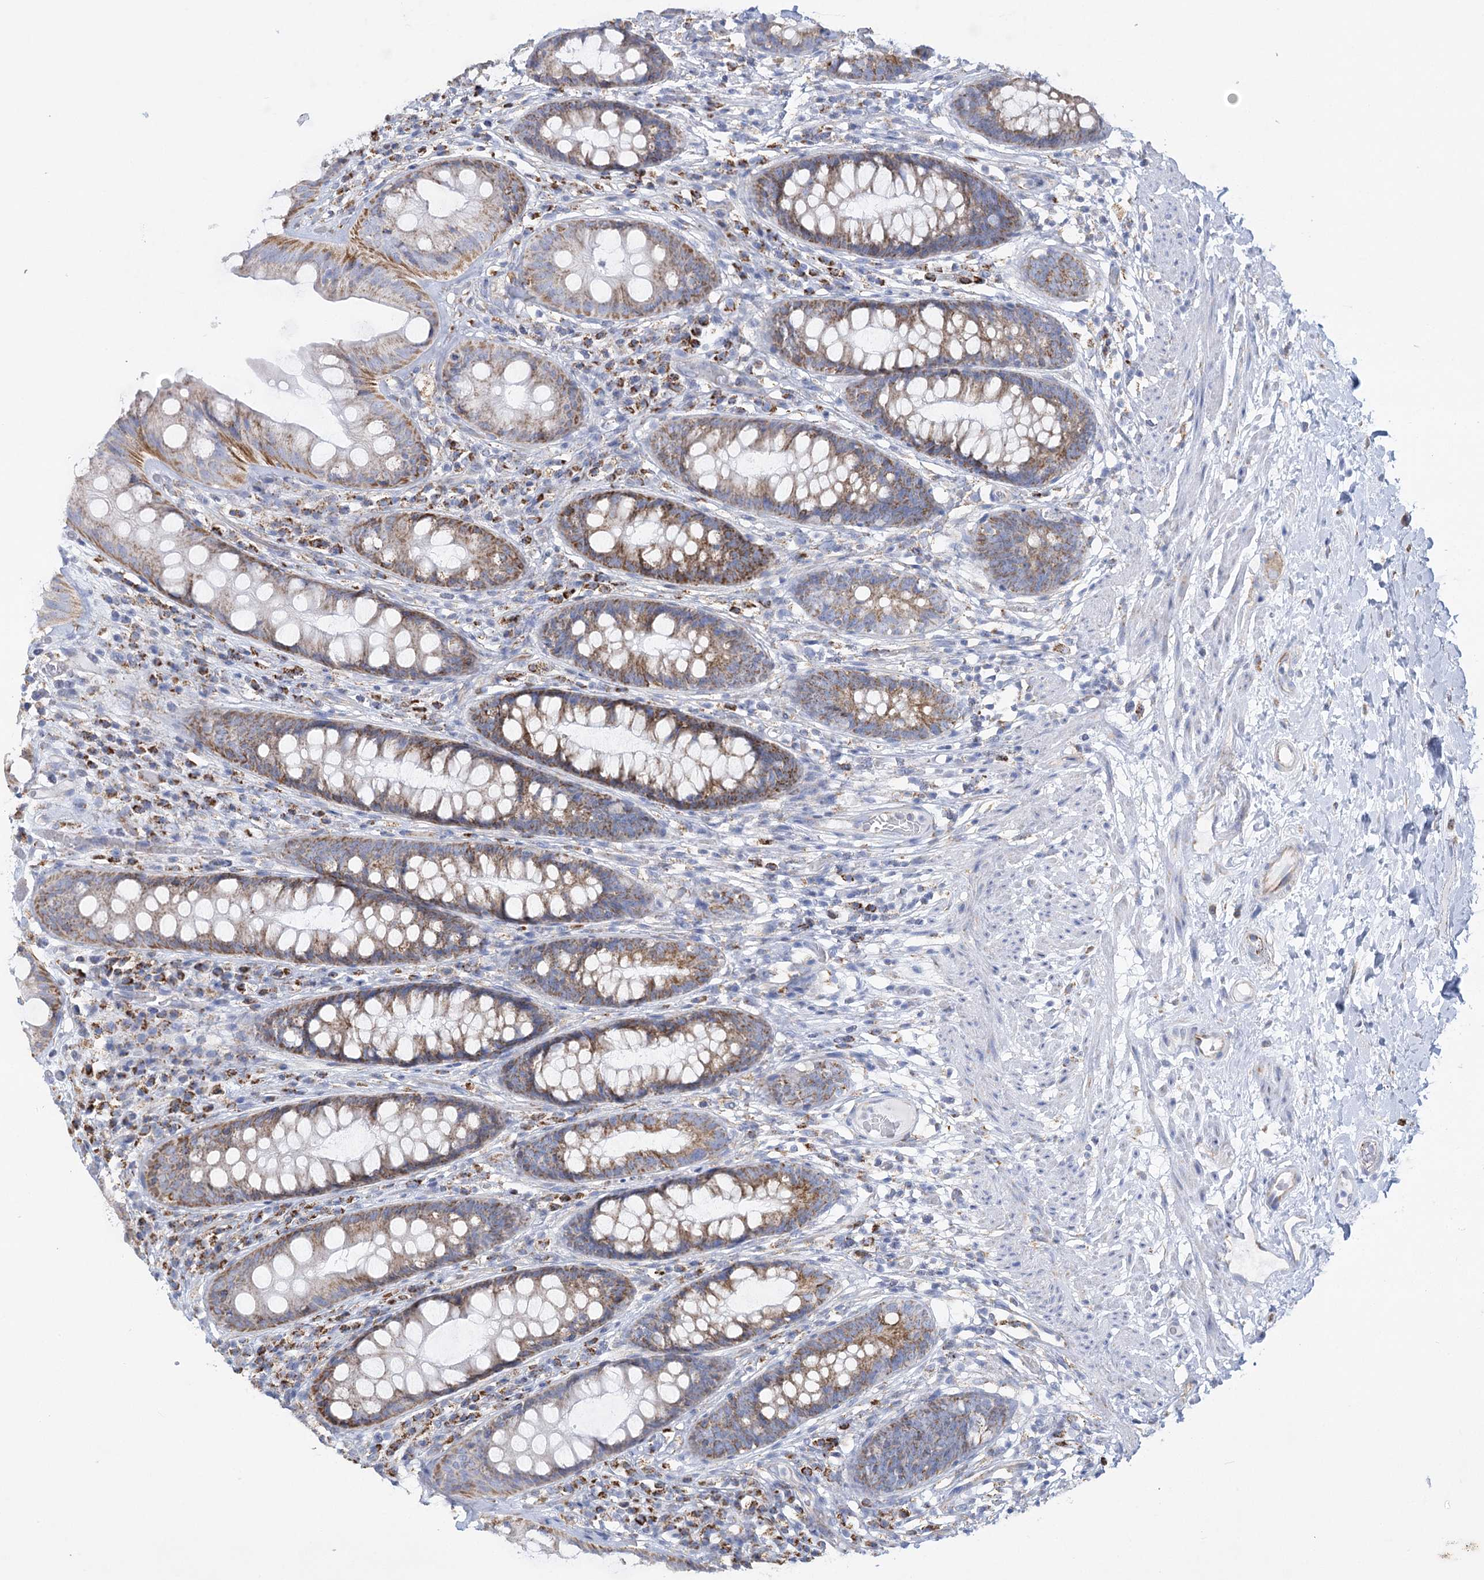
{"staining": {"intensity": "strong", "quantity": ">75%", "location": "cytoplasmic/membranous"}, "tissue": "rectum", "cell_type": "Glandular cells", "image_type": "normal", "snomed": [{"axis": "morphology", "description": "Normal tissue, NOS"}, {"axis": "topography", "description": "Rectum"}], "caption": "Immunohistochemistry (IHC) of normal rectum reveals high levels of strong cytoplasmic/membranous staining in approximately >75% of glandular cells.", "gene": "DHTKD1", "patient": {"sex": "male", "age": 74}}